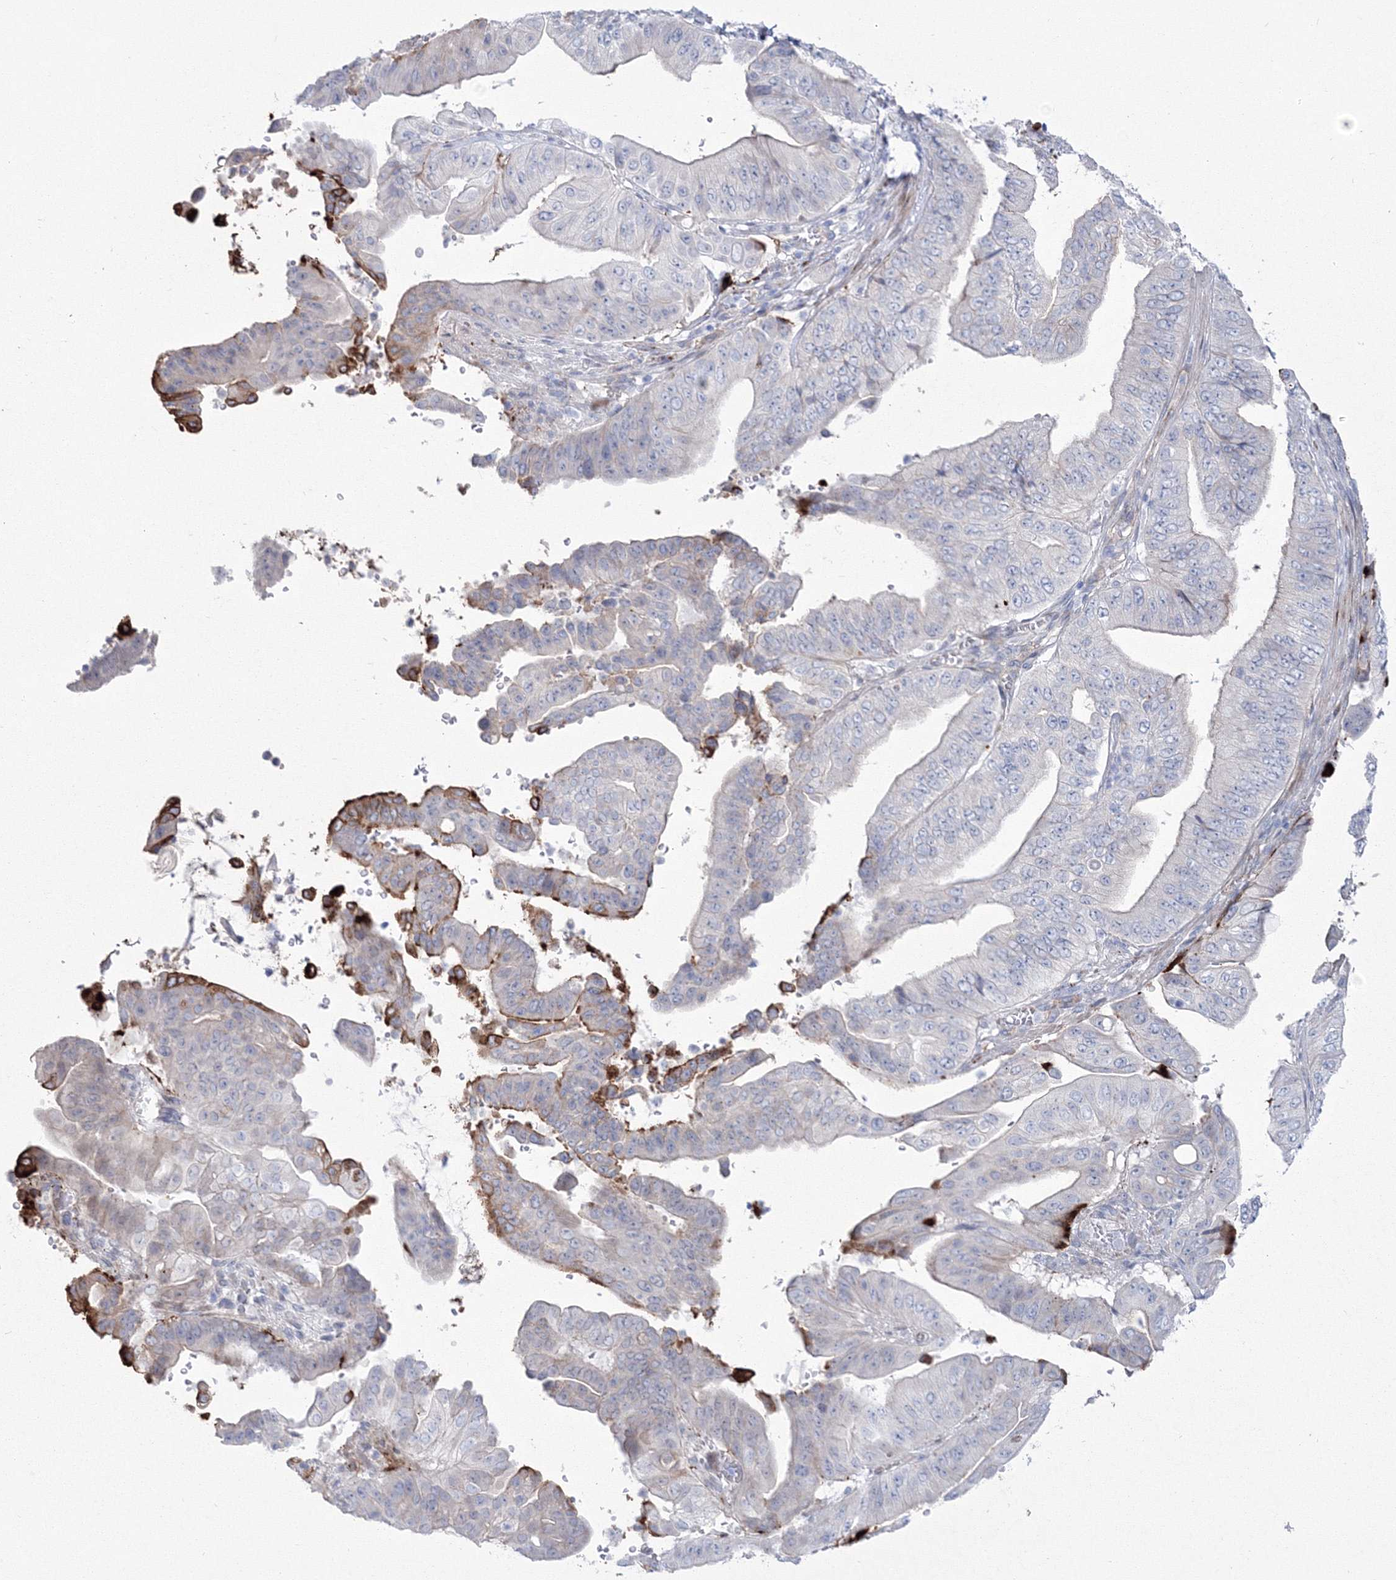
{"staining": {"intensity": "moderate", "quantity": "<25%", "location": "cytoplasmic/membranous"}, "tissue": "pancreatic cancer", "cell_type": "Tumor cells", "image_type": "cancer", "snomed": [{"axis": "morphology", "description": "Adenocarcinoma, NOS"}, {"axis": "topography", "description": "Pancreas"}], "caption": "Immunohistochemistry (IHC) of human pancreatic cancer demonstrates low levels of moderate cytoplasmic/membranous staining in about <25% of tumor cells. (DAB = brown stain, brightfield microscopy at high magnification).", "gene": "HYAL2", "patient": {"sex": "female", "age": 77}}